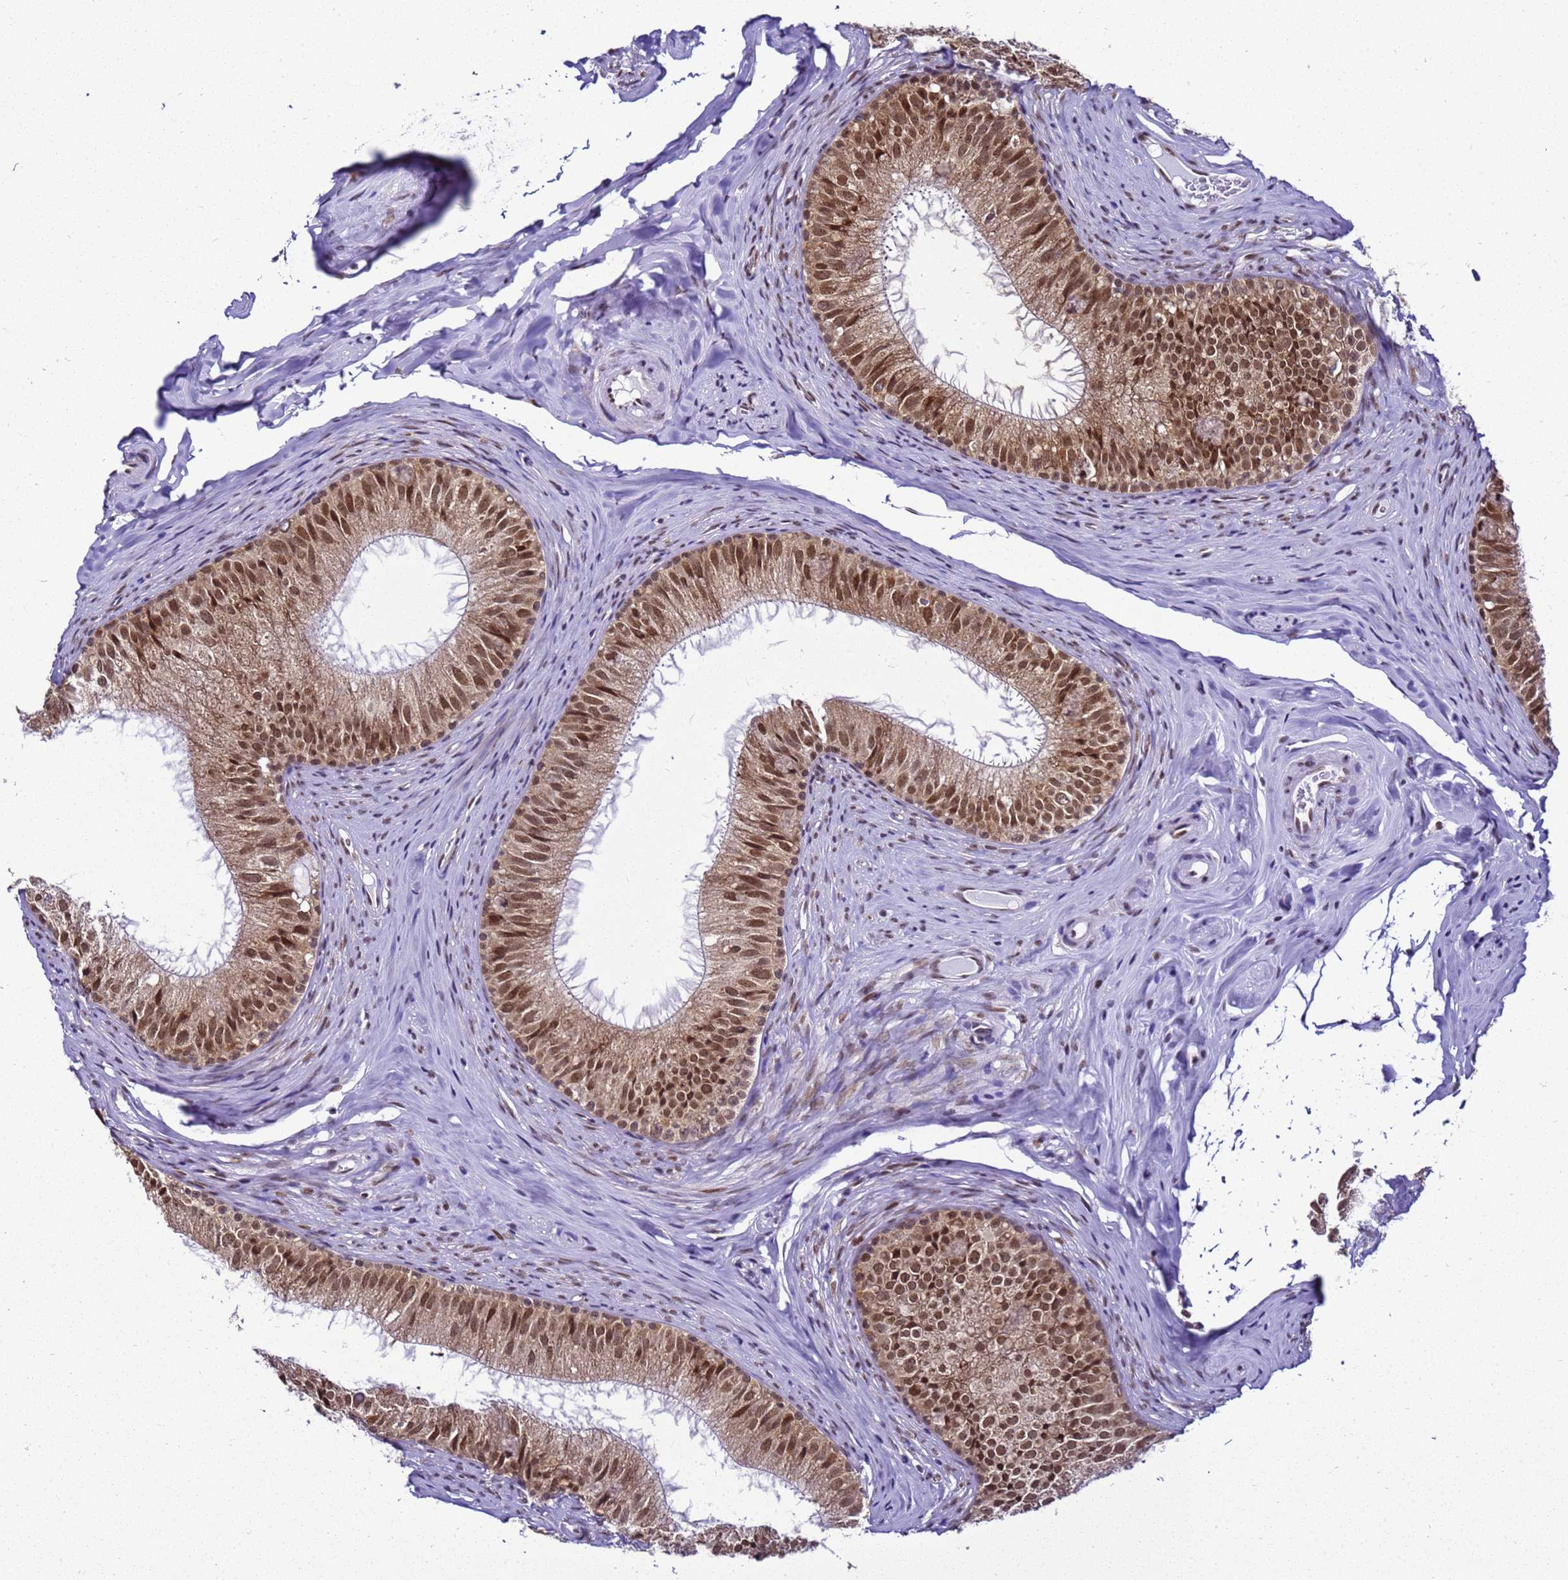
{"staining": {"intensity": "moderate", "quantity": ">75%", "location": "cytoplasmic/membranous,nuclear"}, "tissue": "epididymis", "cell_type": "Glandular cells", "image_type": "normal", "snomed": [{"axis": "morphology", "description": "Normal tissue, NOS"}, {"axis": "topography", "description": "Epididymis"}], "caption": "DAB (3,3'-diaminobenzidine) immunohistochemical staining of unremarkable epididymis shows moderate cytoplasmic/membranous,nuclear protein expression in approximately >75% of glandular cells. (Stains: DAB in brown, nuclei in blue, Microscopy: brightfield microscopy at high magnification).", "gene": "SMN1", "patient": {"sex": "male", "age": 34}}